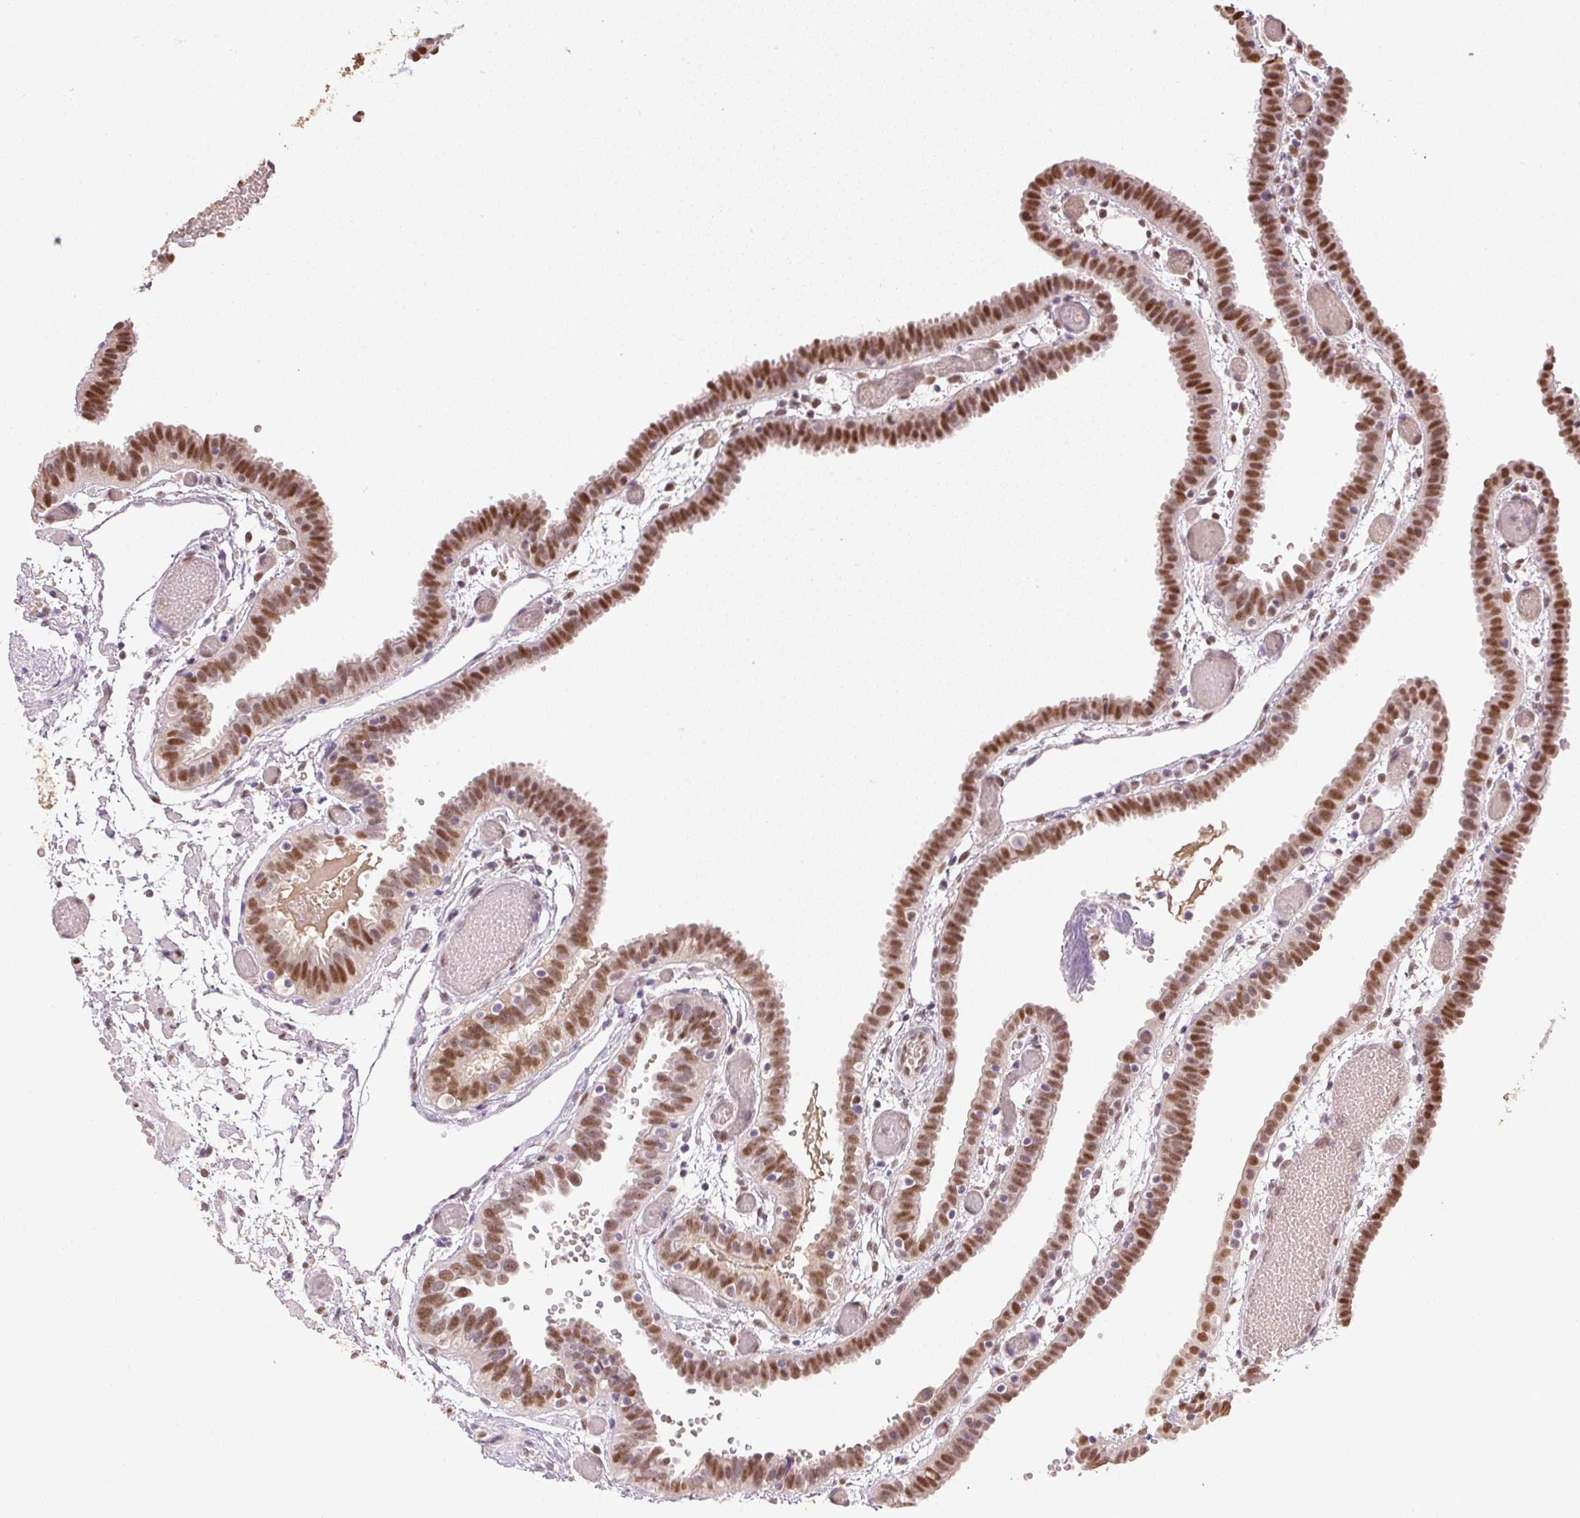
{"staining": {"intensity": "moderate", "quantity": ">75%", "location": "cytoplasmic/membranous,nuclear"}, "tissue": "fallopian tube", "cell_type": "Glandular cells", "image_type": "normal", "snomed": [{"axis": "morphology", "description": "Normal tissue, NOS"}, {"axis": "topography", "description": "Fallopian tube"}], "caption": "Benign fallopian tube displays moderate cytoplasmic/membranous,nuclear positivity in about >75% of glandular cells, visualized by immunohistochemistry.", "gene": "TPI1", "patient": {"sex": "female", "age": 37}}